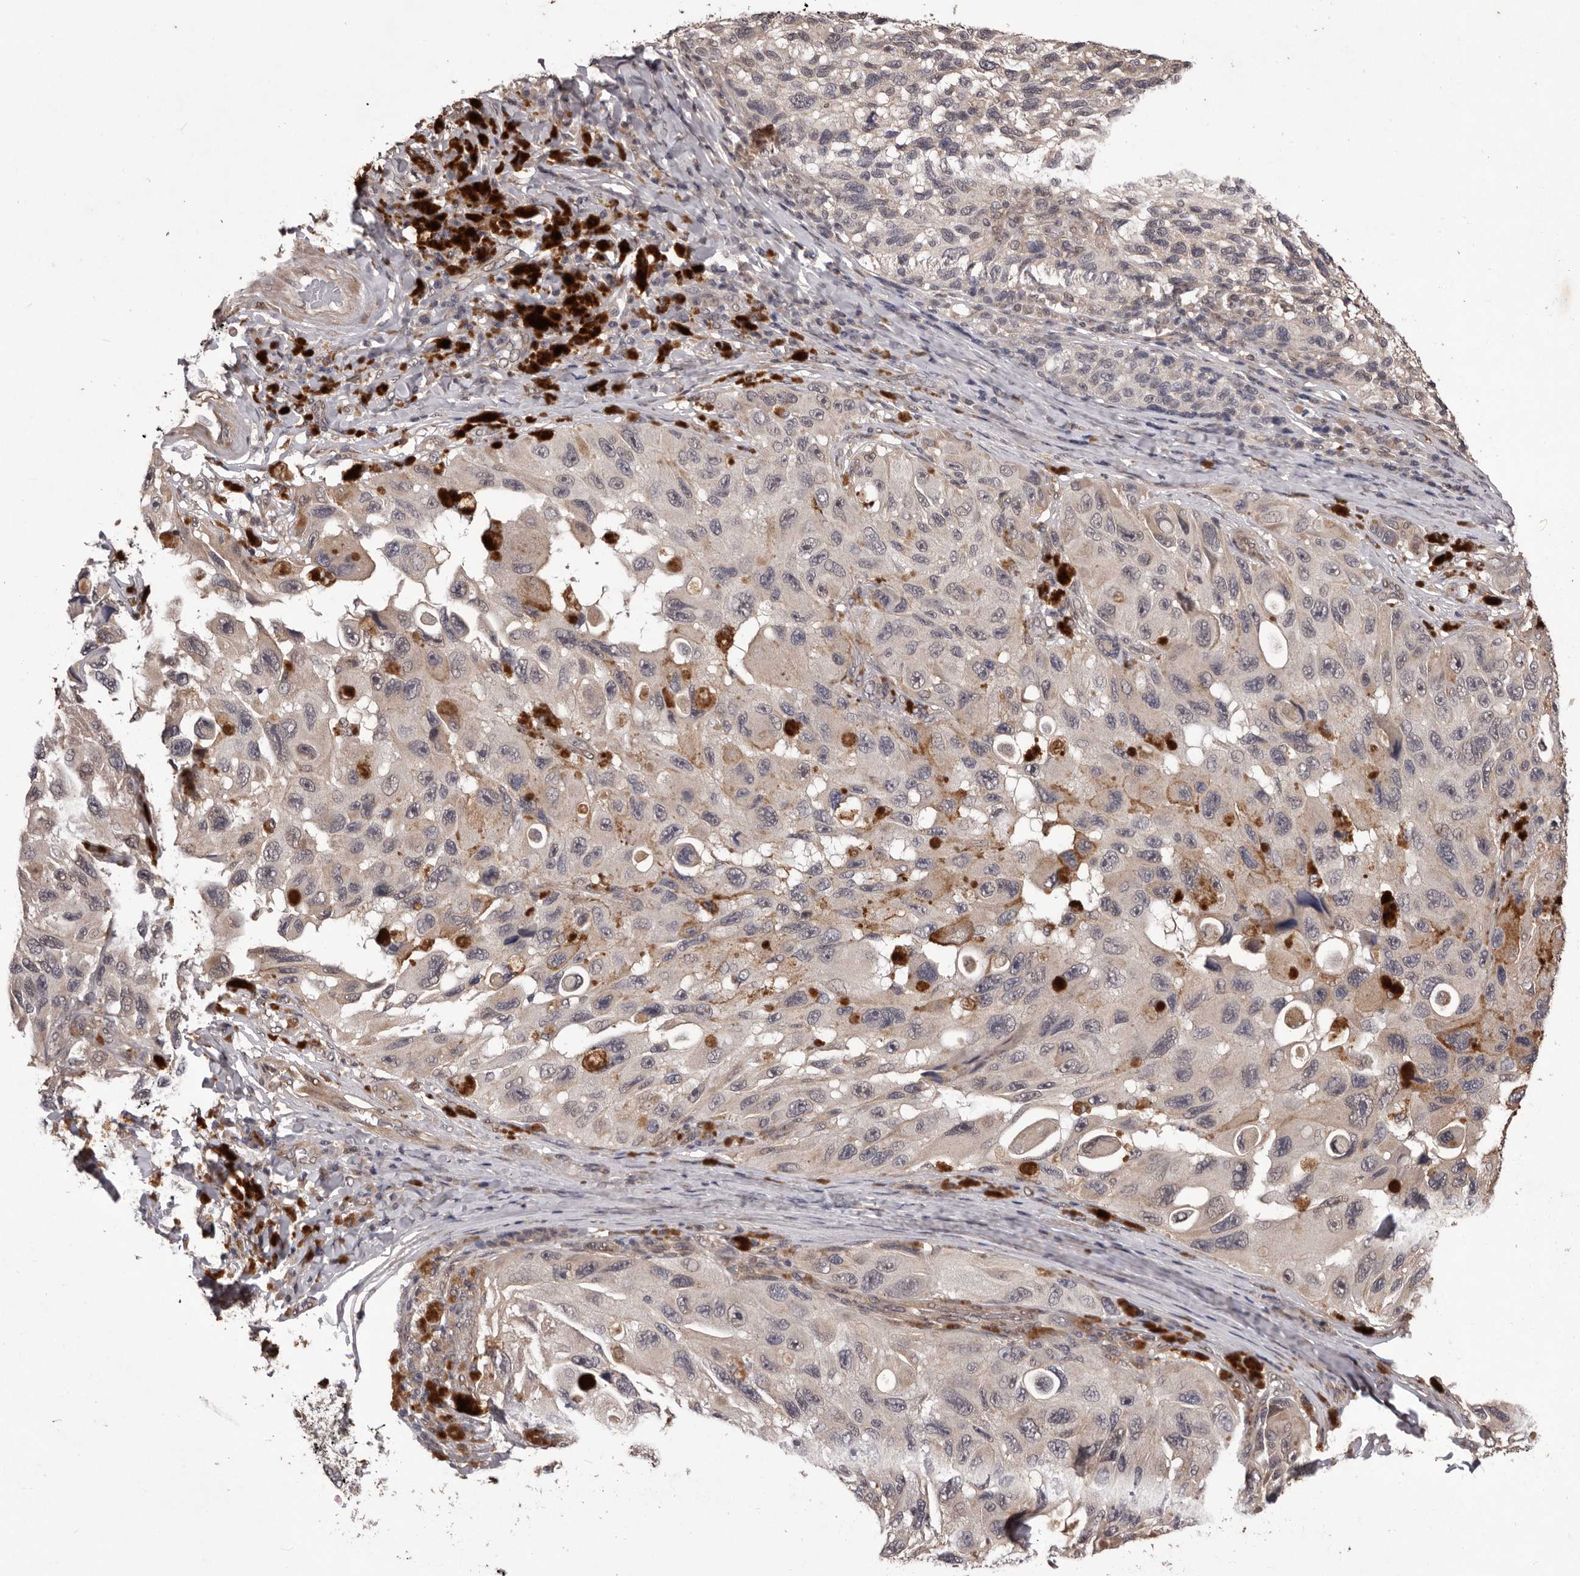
{"staining": {"intensity": "negative", "quantity": "none", "location": "none"}, "tissue": "melanoma", "cell_type": "Tumor cells", "image_type": "cancer", "snomed": [{"axis": "morphology", "description": "Malignant melanoma, NOS"}, {"axis": "topography", "description": "Skin"}], "caption": "The micrograph shows no significant staining in tumor cells of malignant melanoma.", "gene": "CELF3", "patient": {"sex": "female", "age": 73}}